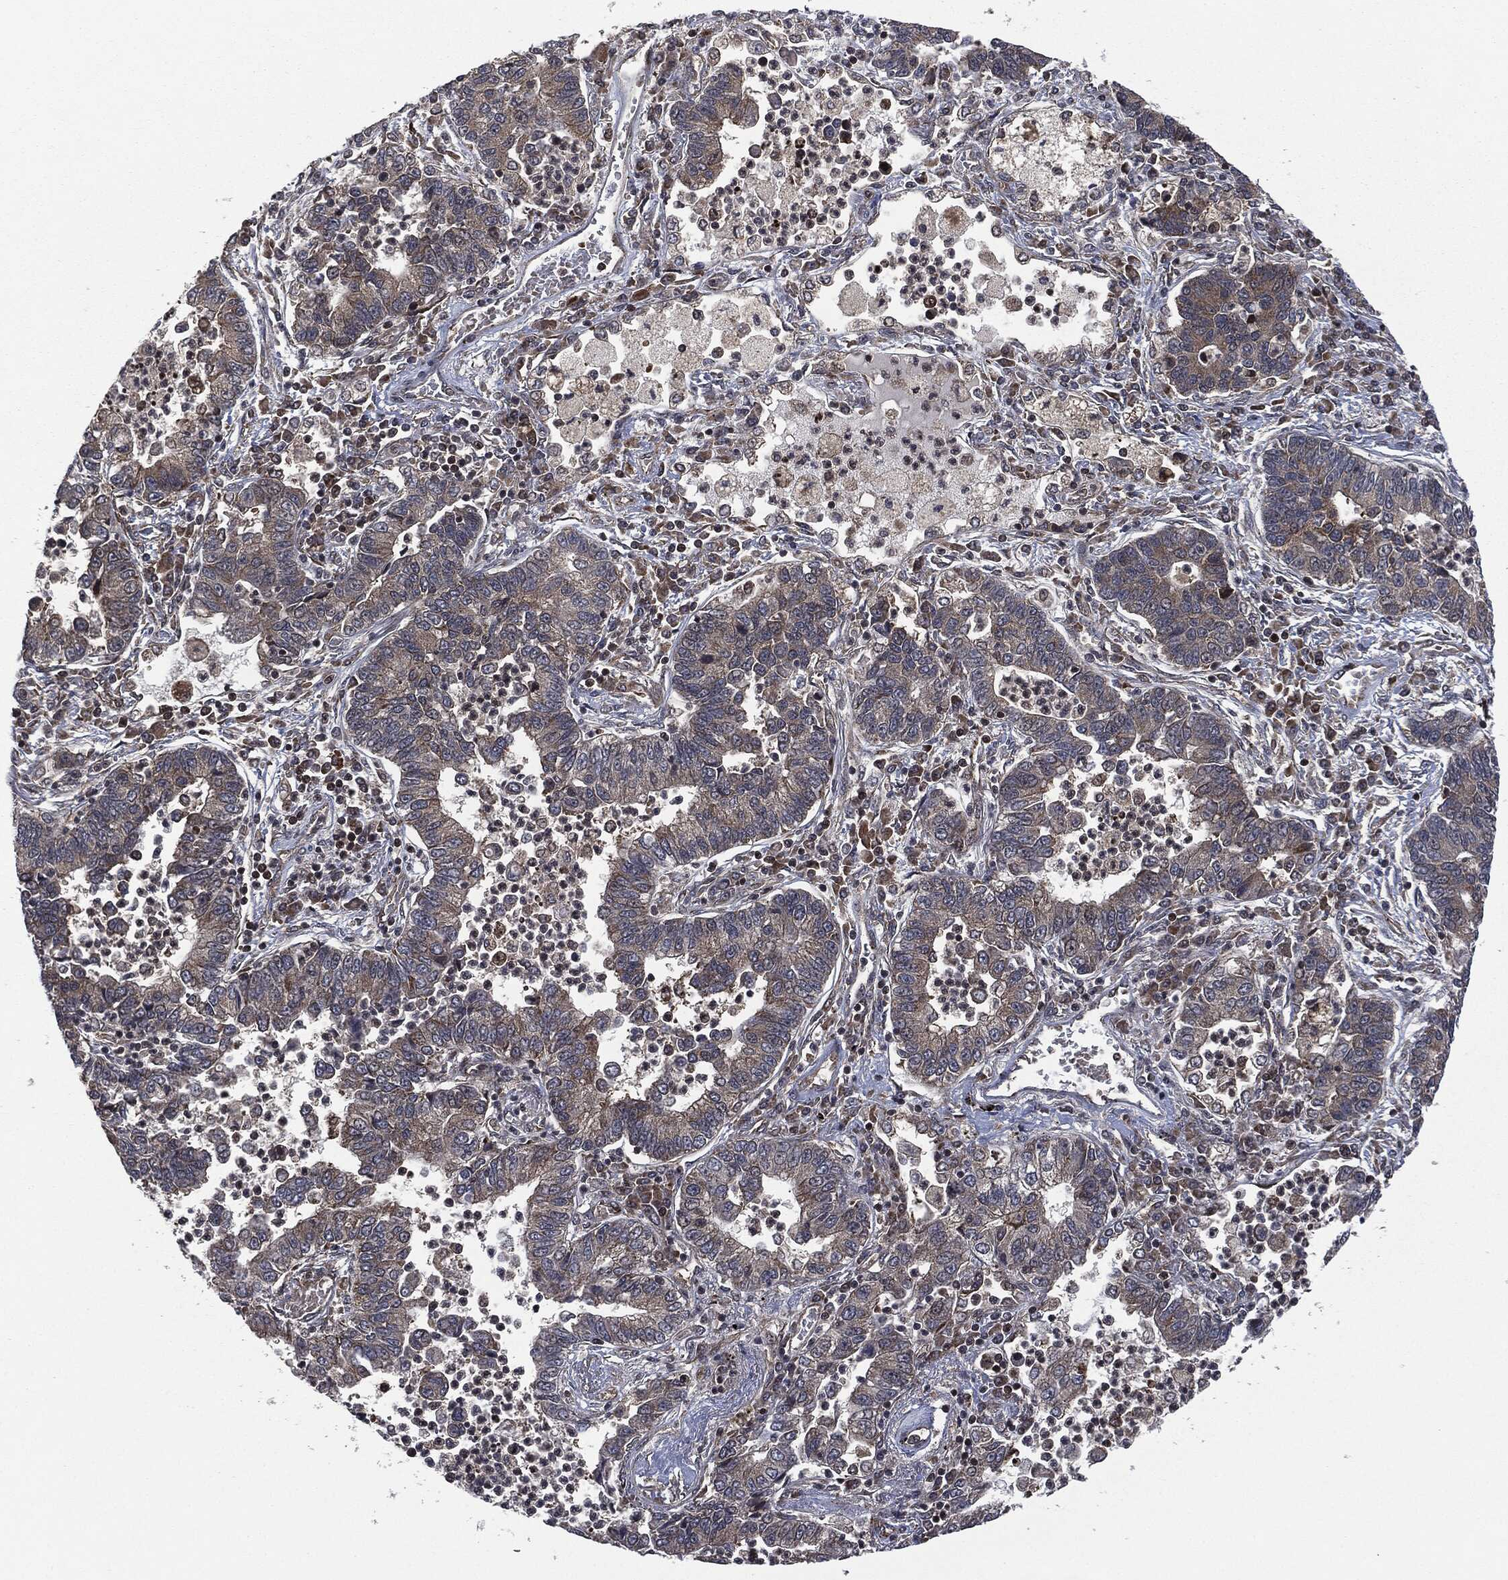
{"staining": {"intensity": "weak", "quantity": "25%-75%", "location": "cytoplasmic/membranous"}, "tissue": "lung cancer", "cell_type": "Tumor cells", "image_type": "cancer", "snomed": [{"axis": "morphology", "description": "Adenocarcinoma, NOS"}, {"axis": "topography", "description": "Lung"}], "caption": "A low amount of weak cytoplasmic/membranous staining is appreciated in about 25%-75% of tumor cells in lung adenocarcinoma tissue. (DAB (3,3'-diaminobenzidine) IHC, brown staining for protein, blue staining for nuclei).", "gene": "HRAS", "patient": {"sex": "female", "age": 57}}